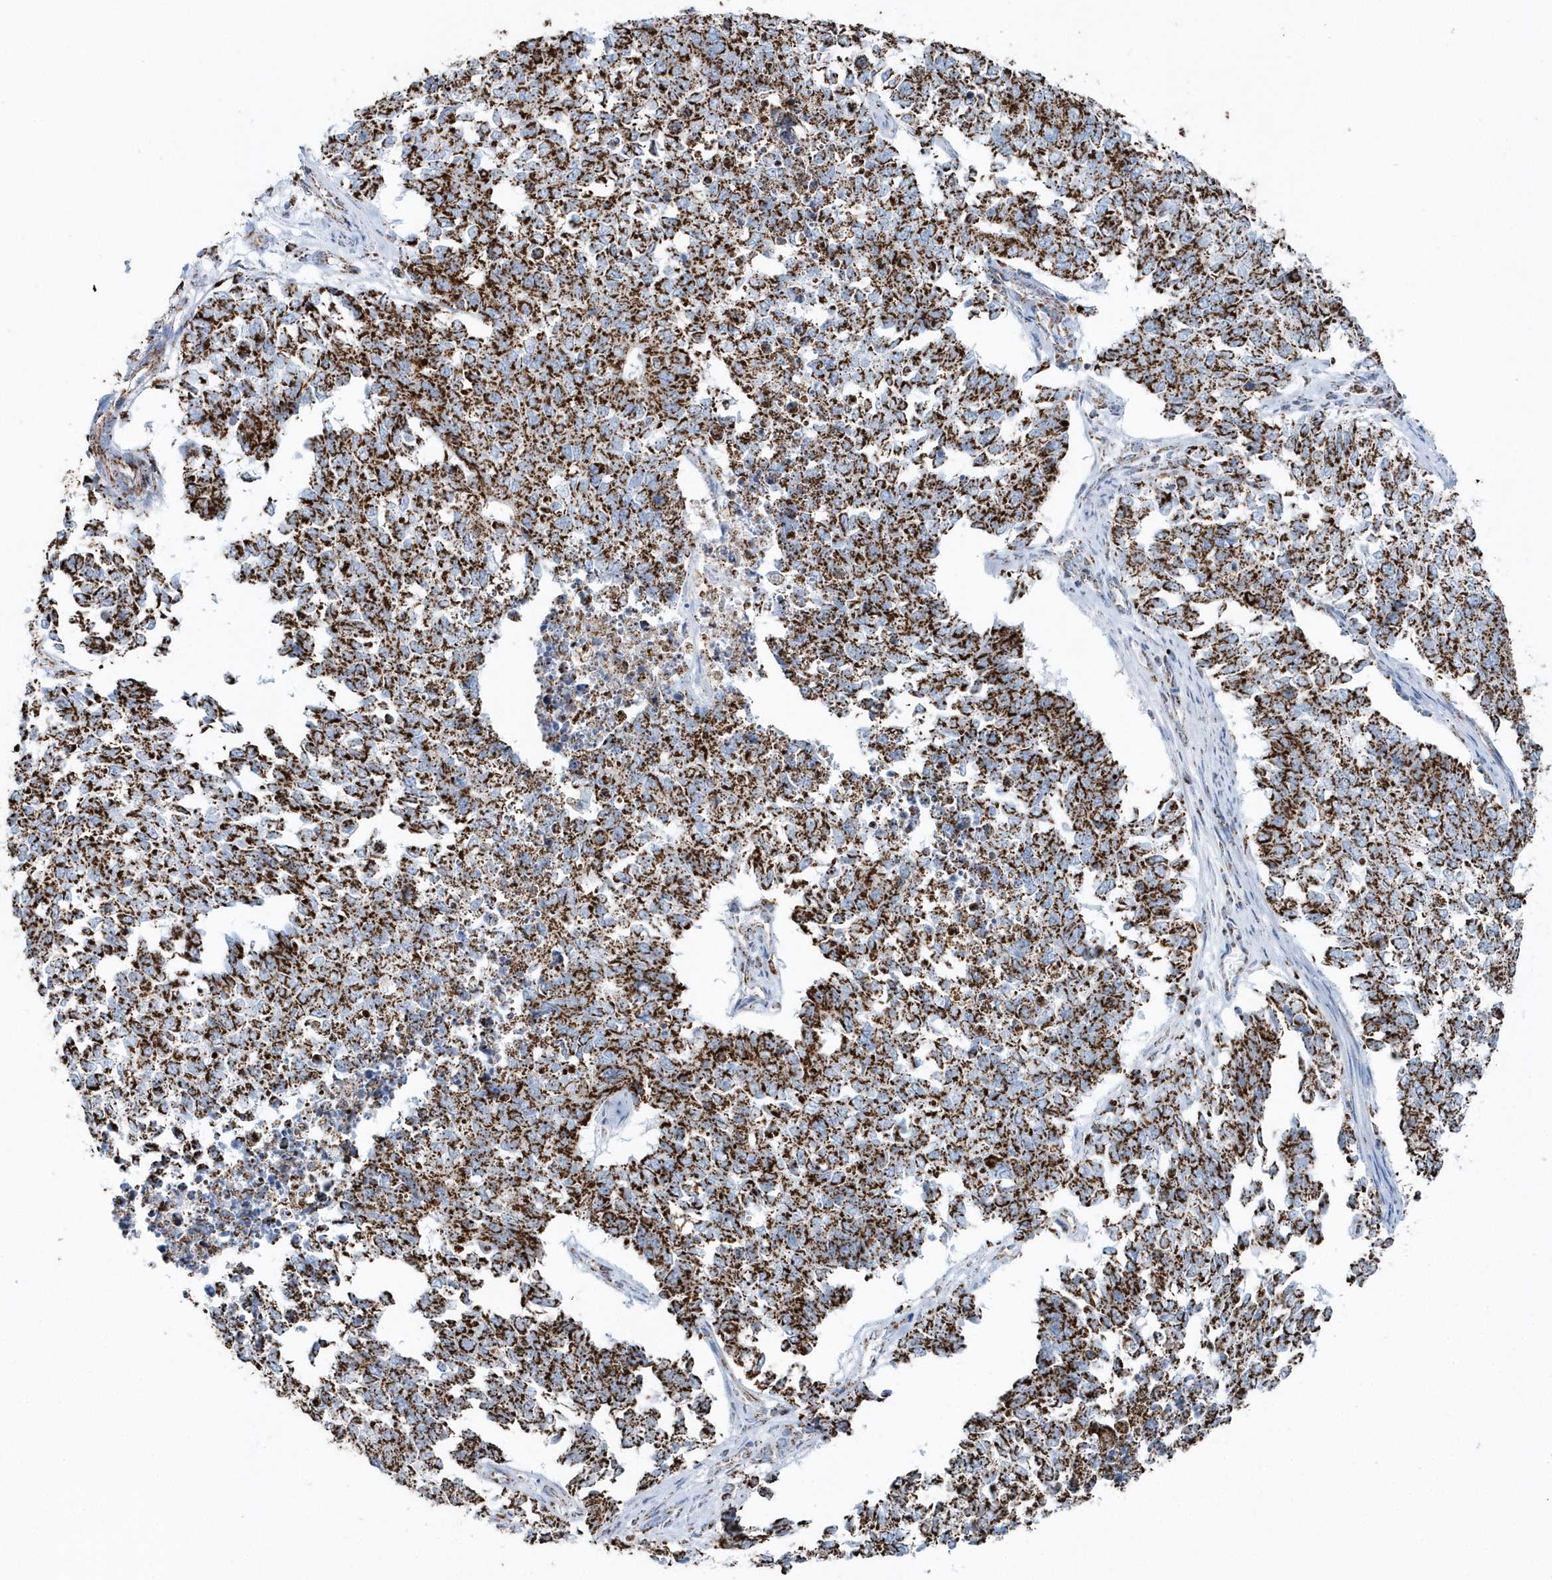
{"staining": {"intensity": "strong", "quantity": ">75%", "location": "cytoplasmic/membranous"}, "tissue": "cervical cancer", "cell_type": "Tumor cells", "image_type": "cancer", "snomed": [{"axis": "morphology", "description": "Squamous cell carcinoma, NOS"}, {"axis": "topography", "description": "Cervix"}], "caption": "Immunohistochemical staining of human cervical squamous cell carcinoma displays strong cytoplasmic/membranous protein staining in approximately >75% of tumor cells.", "gene": "TMCO6", "patient": {"sex": "female", "age": 63}}